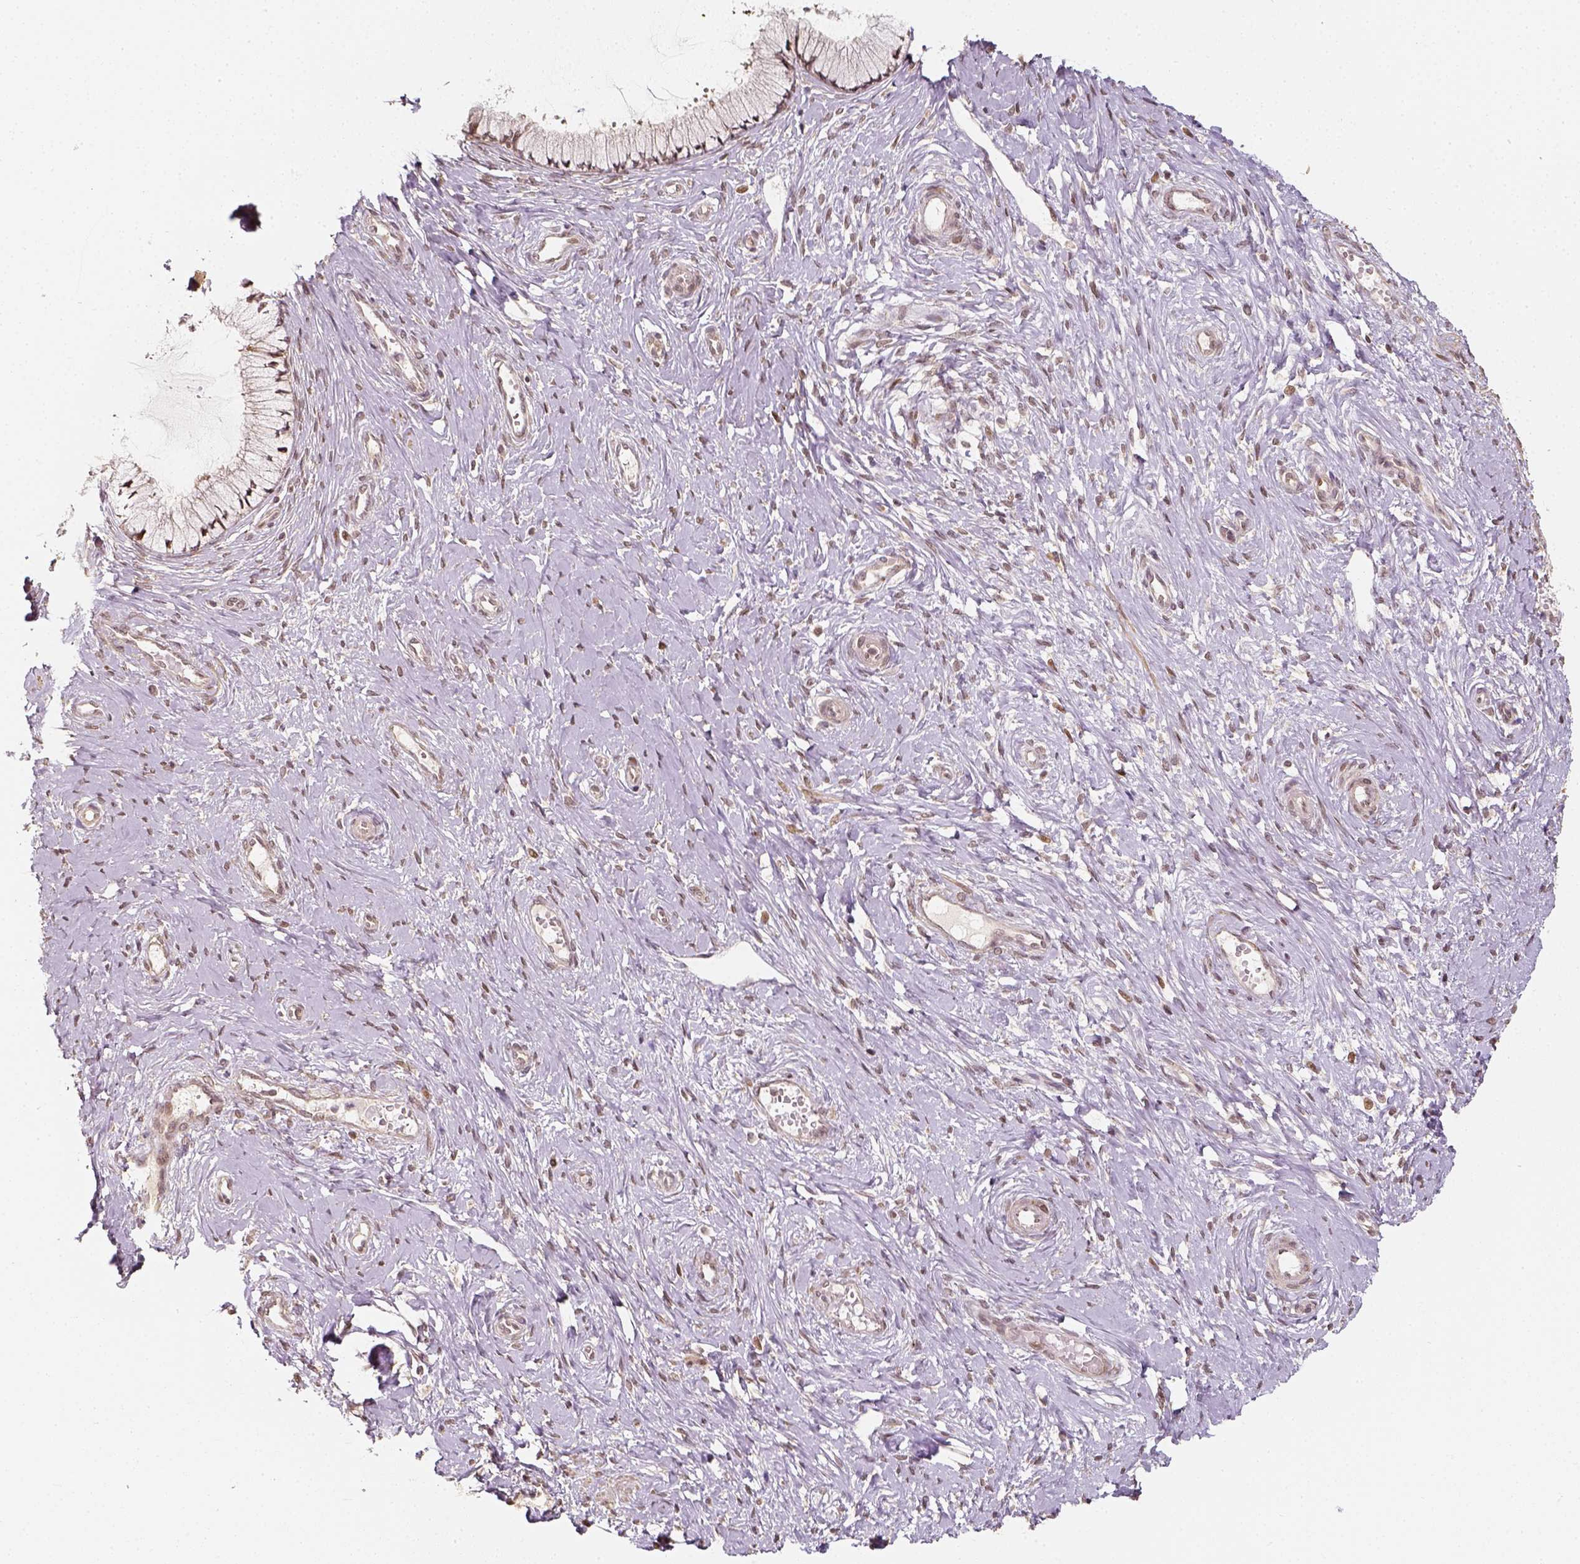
{"staining": {"intensity": "moderate", "quantity": ">75%", "location": "nuclear"}, "tissue": "cervix", "cell_type": "Glandular cells", "image_type": "normal", "snomed": [{"axis": "morphology", "description": "Normal tissue, NOS"}, {"axis": "topography", "description": "Cervix"}], "caption": "Immunohistochemistry (IHC) (DAB (3,3'-diaminobenzidine)) staining of unremarkable human cervix reveals moderate nuclear protein staining in approximately >75% of glandular cells. (brown staining indicates protein expression, while blue staining denotes nuclei).", "gene": "ZMAT3", "patient": {"sex": "female", "age": 37}}